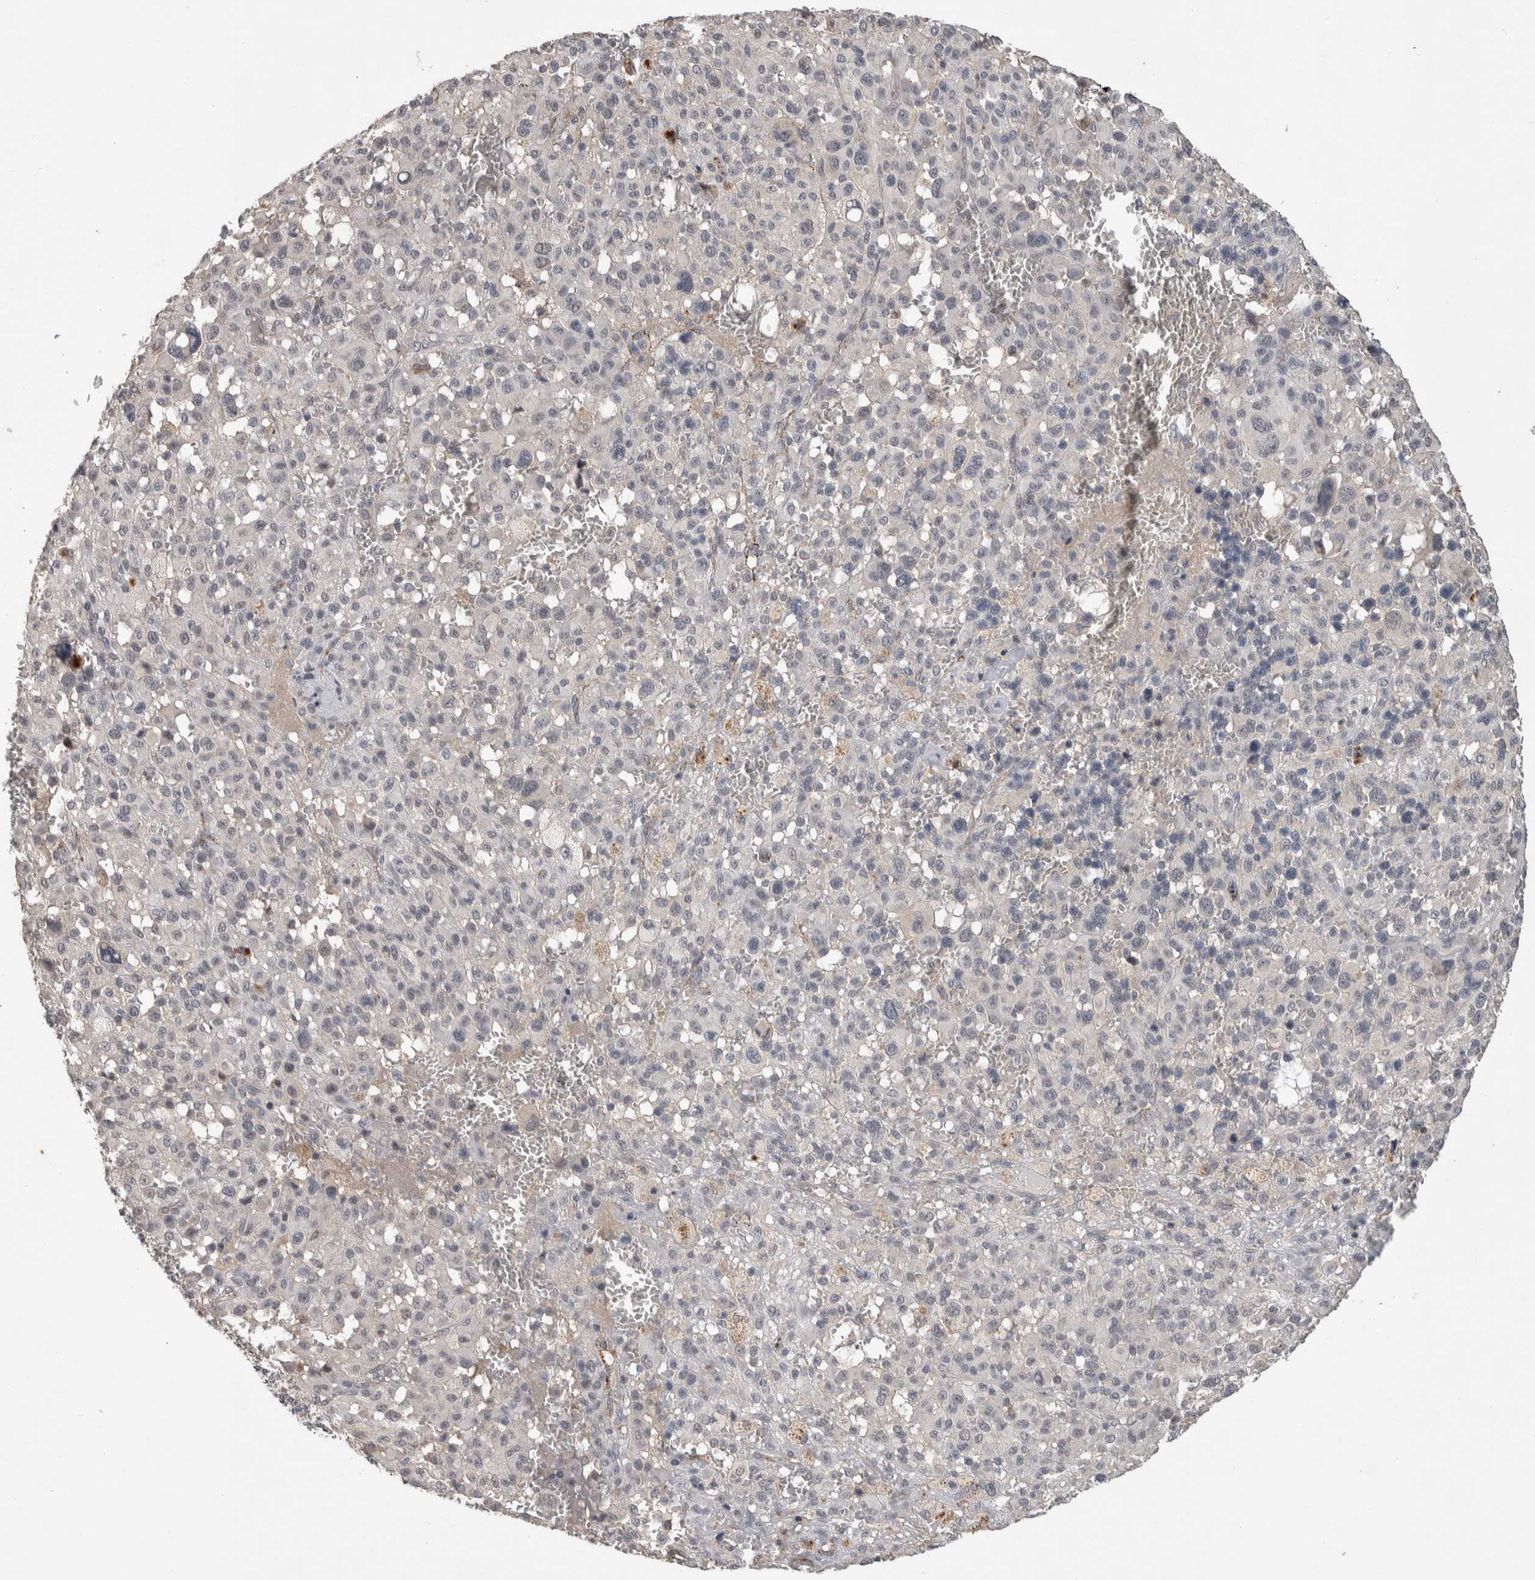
{"staining": {"intensity": "negative", "quantity": "none", "location": "none"}, "tissue": "melanoma", "cell_type": "Tumor cells", "image_type": "cancer", "snomed": [{"axis": "morphology", "description": "Malignant melanoma, Metastatic site"}, {"axis": "topography", "description": "Skin"}], "caption": "A micrograph of human melanoma is negative for staining in tumor cells. (Immunohistochemistry (ihc), brightfield microscopy, high magnification).", "gene": "CHRM3", "patient": {"sex": "female", "age": 74}}